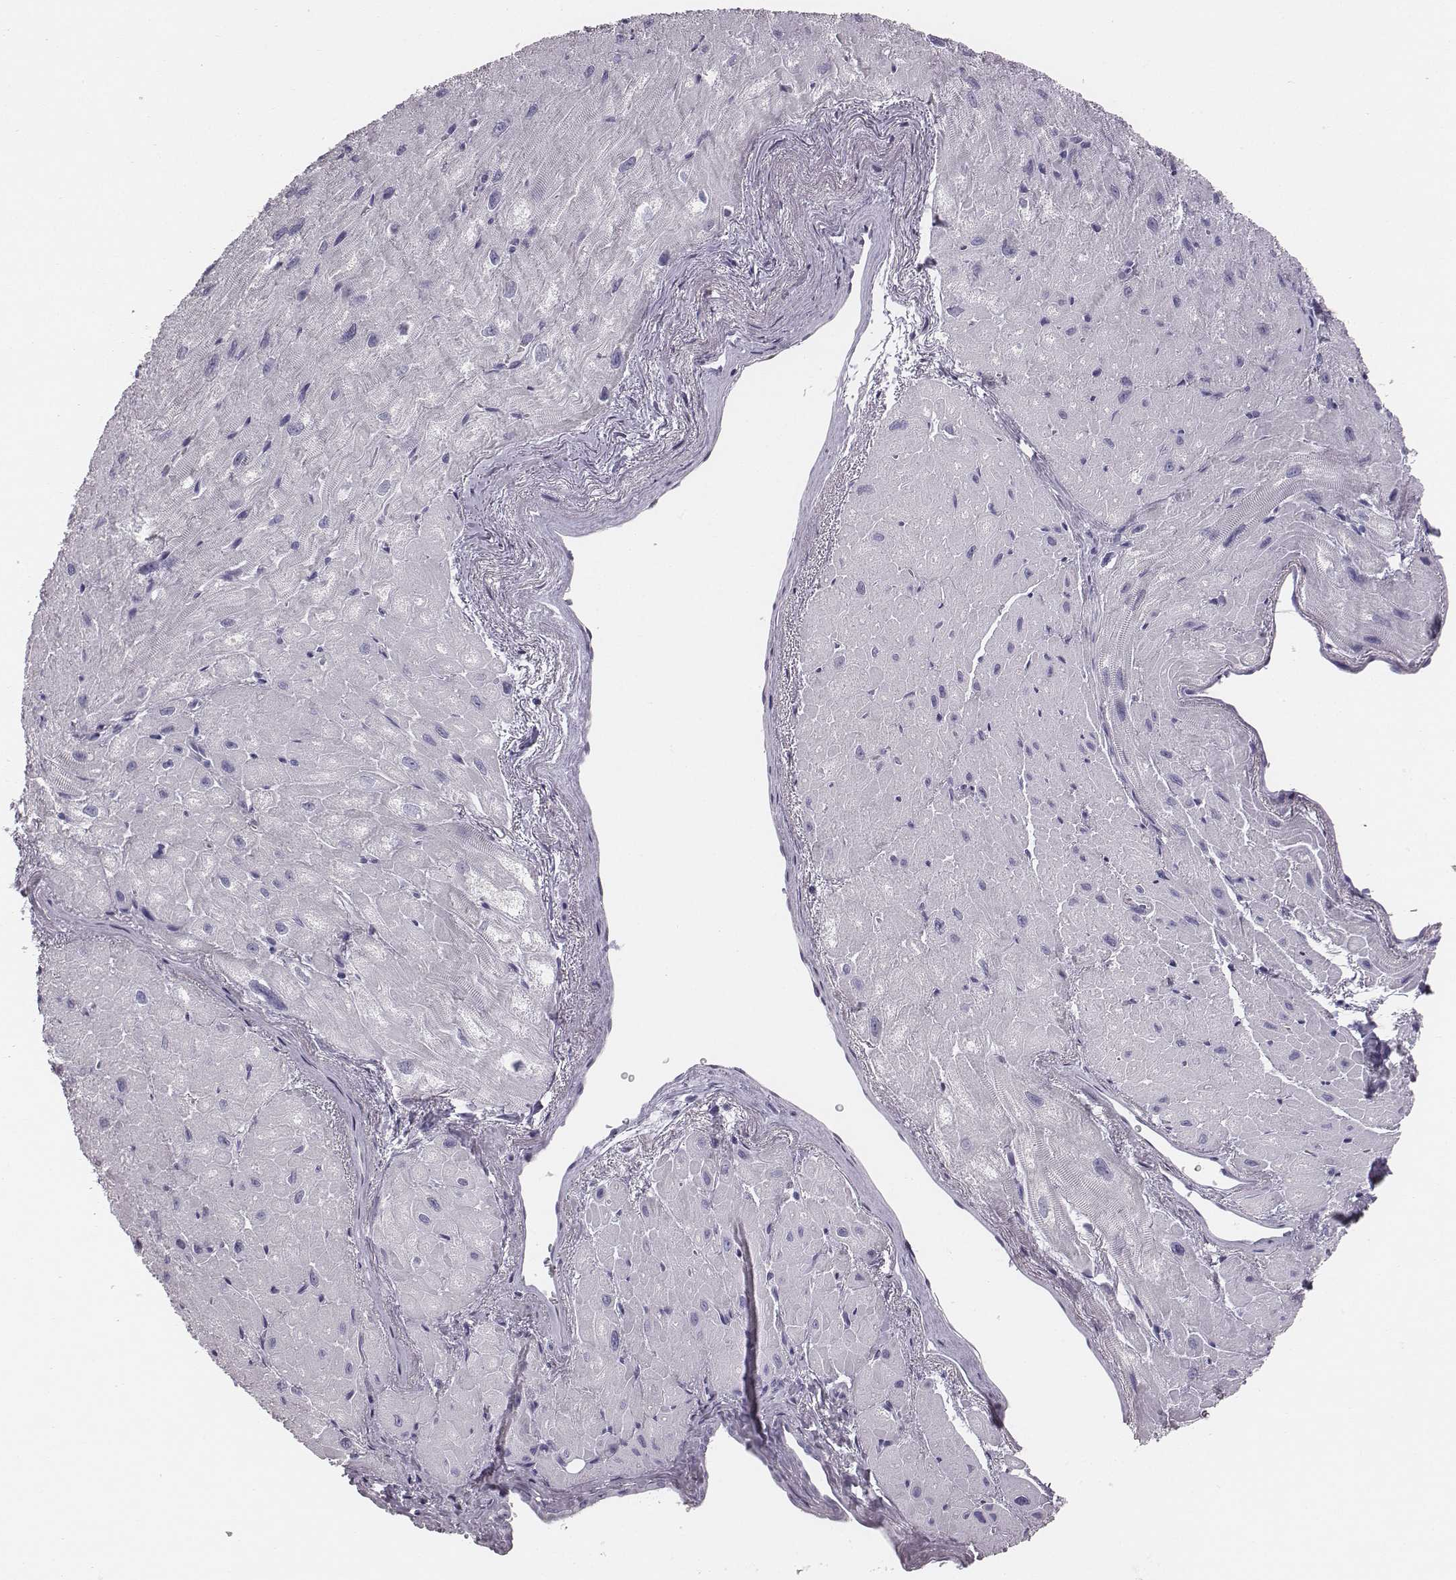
{"staining": {"intensity": "negative", "quantity": "none", "location": "none"}, "tissue": "heart muscle", "cell_type": "Cardiomyocytes", "image_type": "normal", "snomed": [{"axis": "morphology", "description": "Normal tissue, NOS"}, {"axis": "topography", "description": "Heart"}], "caption": "A high-resolution image shows IHC staining of normal heart muscle, which shows no significant expression in cardiomyocytes. (Stains: DAB immunohistochemistry with hematoxylin counter stain, Microscopy: brightfield microscopy at high magnification).", "gene": "HBZ", "patient": {"sex": "male", "age": 62}}